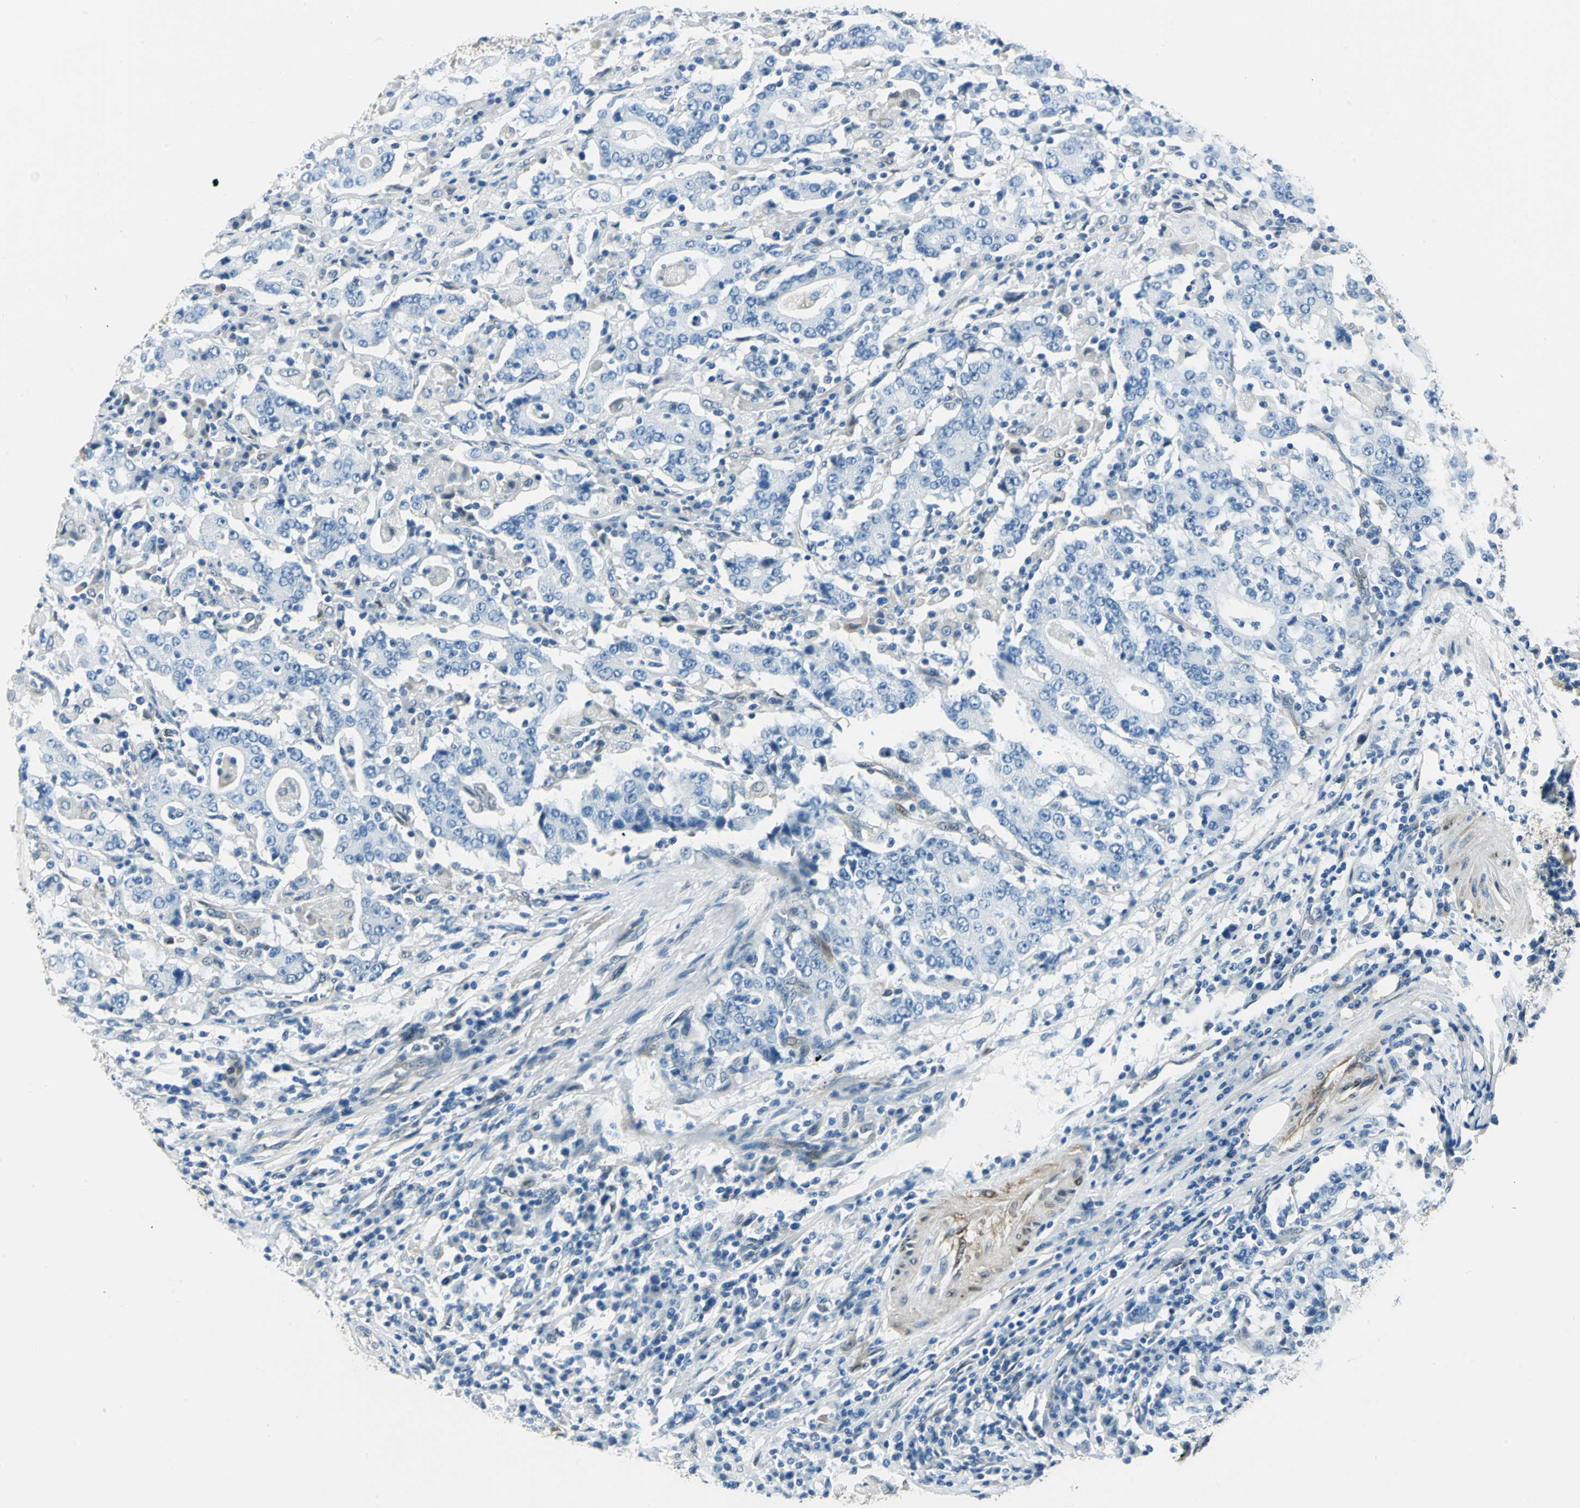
{"staining": {"intensity": "negative", "quantity": "none", "location": "none"}, "tissue": "stomach cancer", "cell_type": "Tumor cells", "image_type": "cancer", "snomed": [{"axis": "morphology", "description": "Normal tissue, NOS"}, {"axis": "morphology", "description": "Adenocarcinoma, NOS"}, {"axis": "topography", "description": "Stomach, upper"}, {"axis": "topography", "description": "Stomach"}], "caption": "Protein analysis of stomach cancer (adenocarcinoma) displays no significant positivity in tumor cells.", "gene": "HSPB1", "patient": {"sex": "male", "age": 59}}